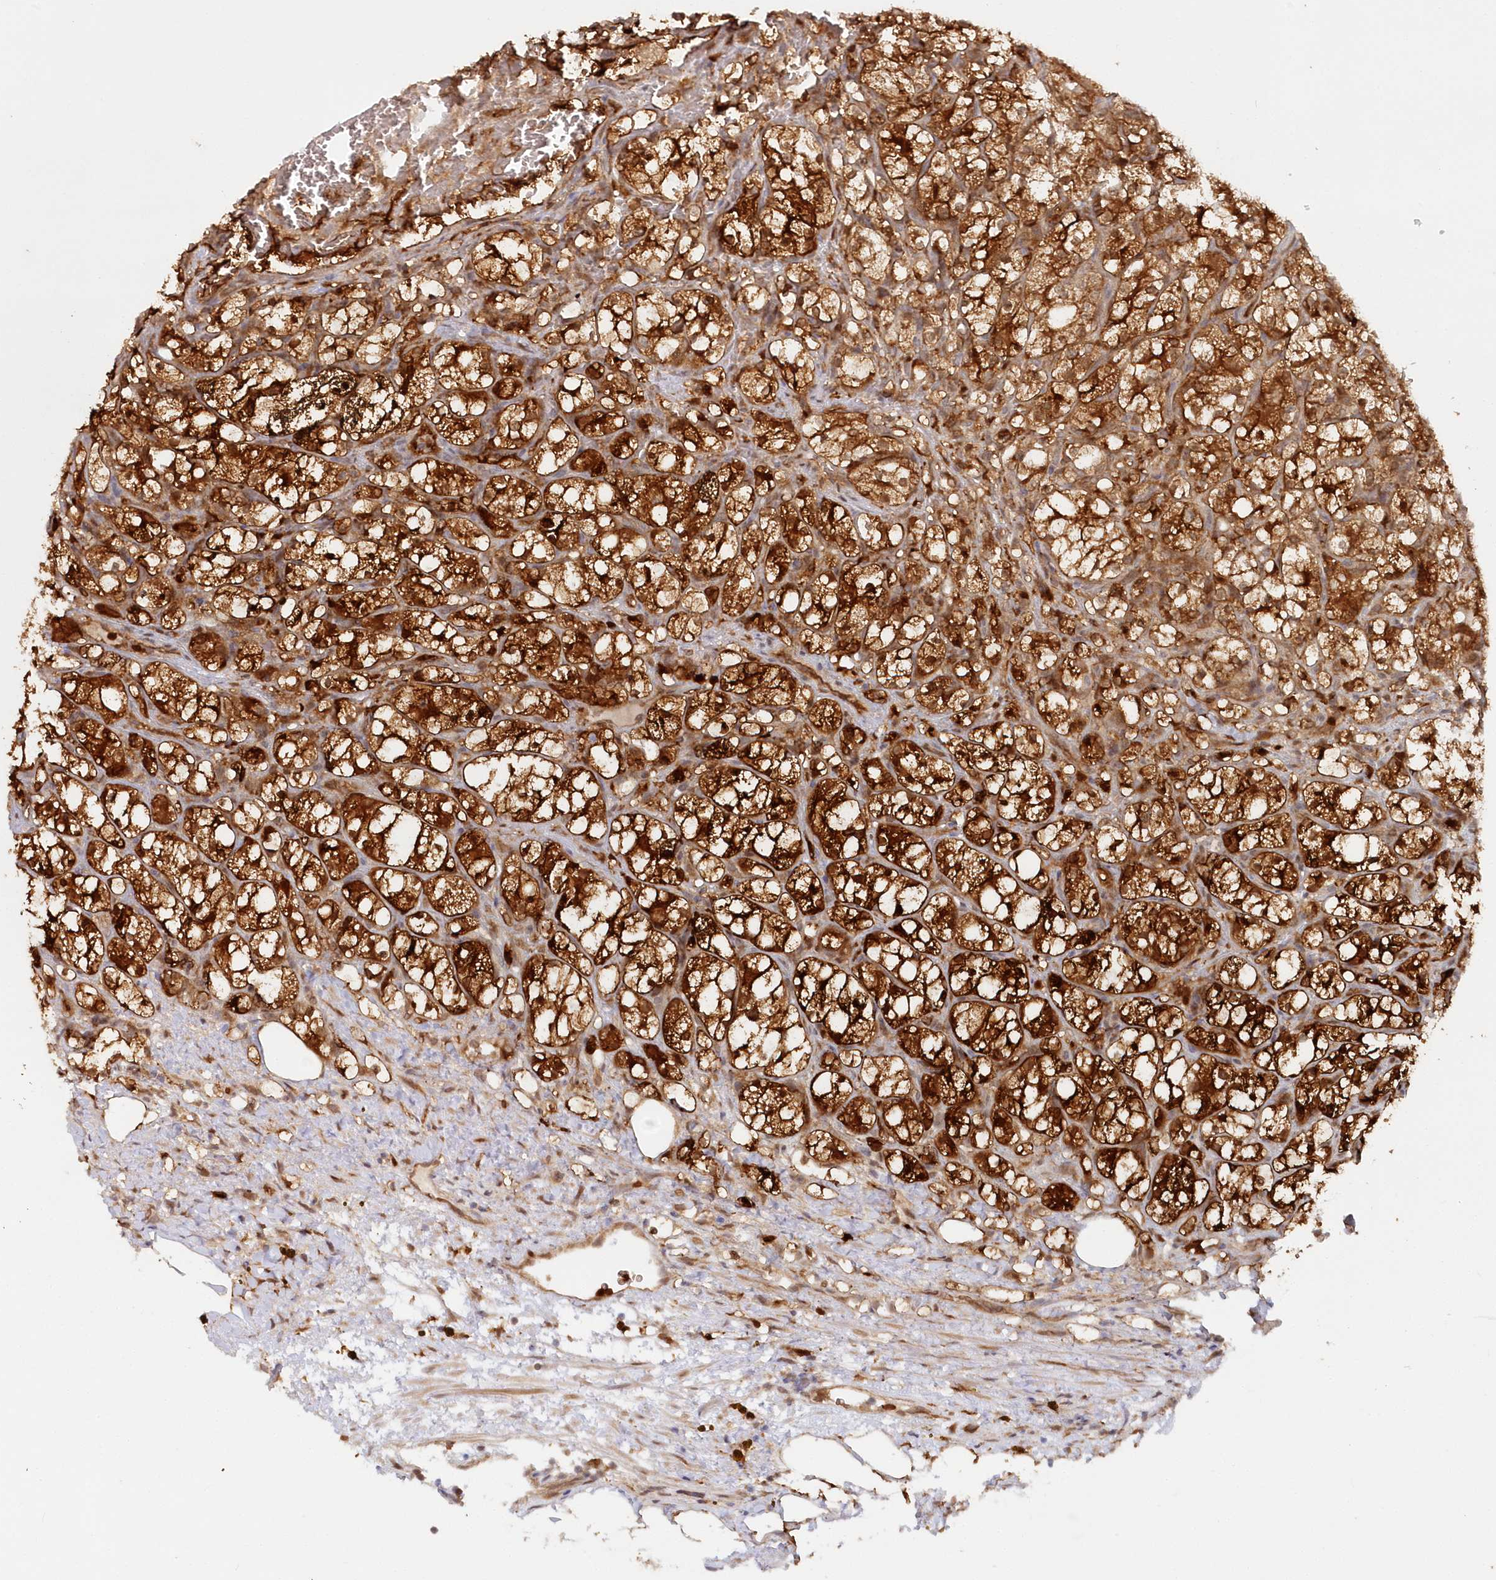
{"staining": {"intensity": "strong", "quantity": ">75%", "location": "cytoplasmic/membranous"}, "tissue": "renal cancer", "cell_type": "Tumor cells", "image_type": "cancer", "snomed": [{"axis": "morphology", "description": "Adenocarcinoma, NOS"}, {"axis": "topography", "description": "Kidney"}], "caption": "Immunohistochemistry micrograph of human renal adenocarcinoma stained for a protein (brown), which demonstrates high levels of strong cytoplasmic/membranous expression in approximately >75% of tumor cells.", "gene": "GBE1", "patient": {"sex": "female", "age": 69}}